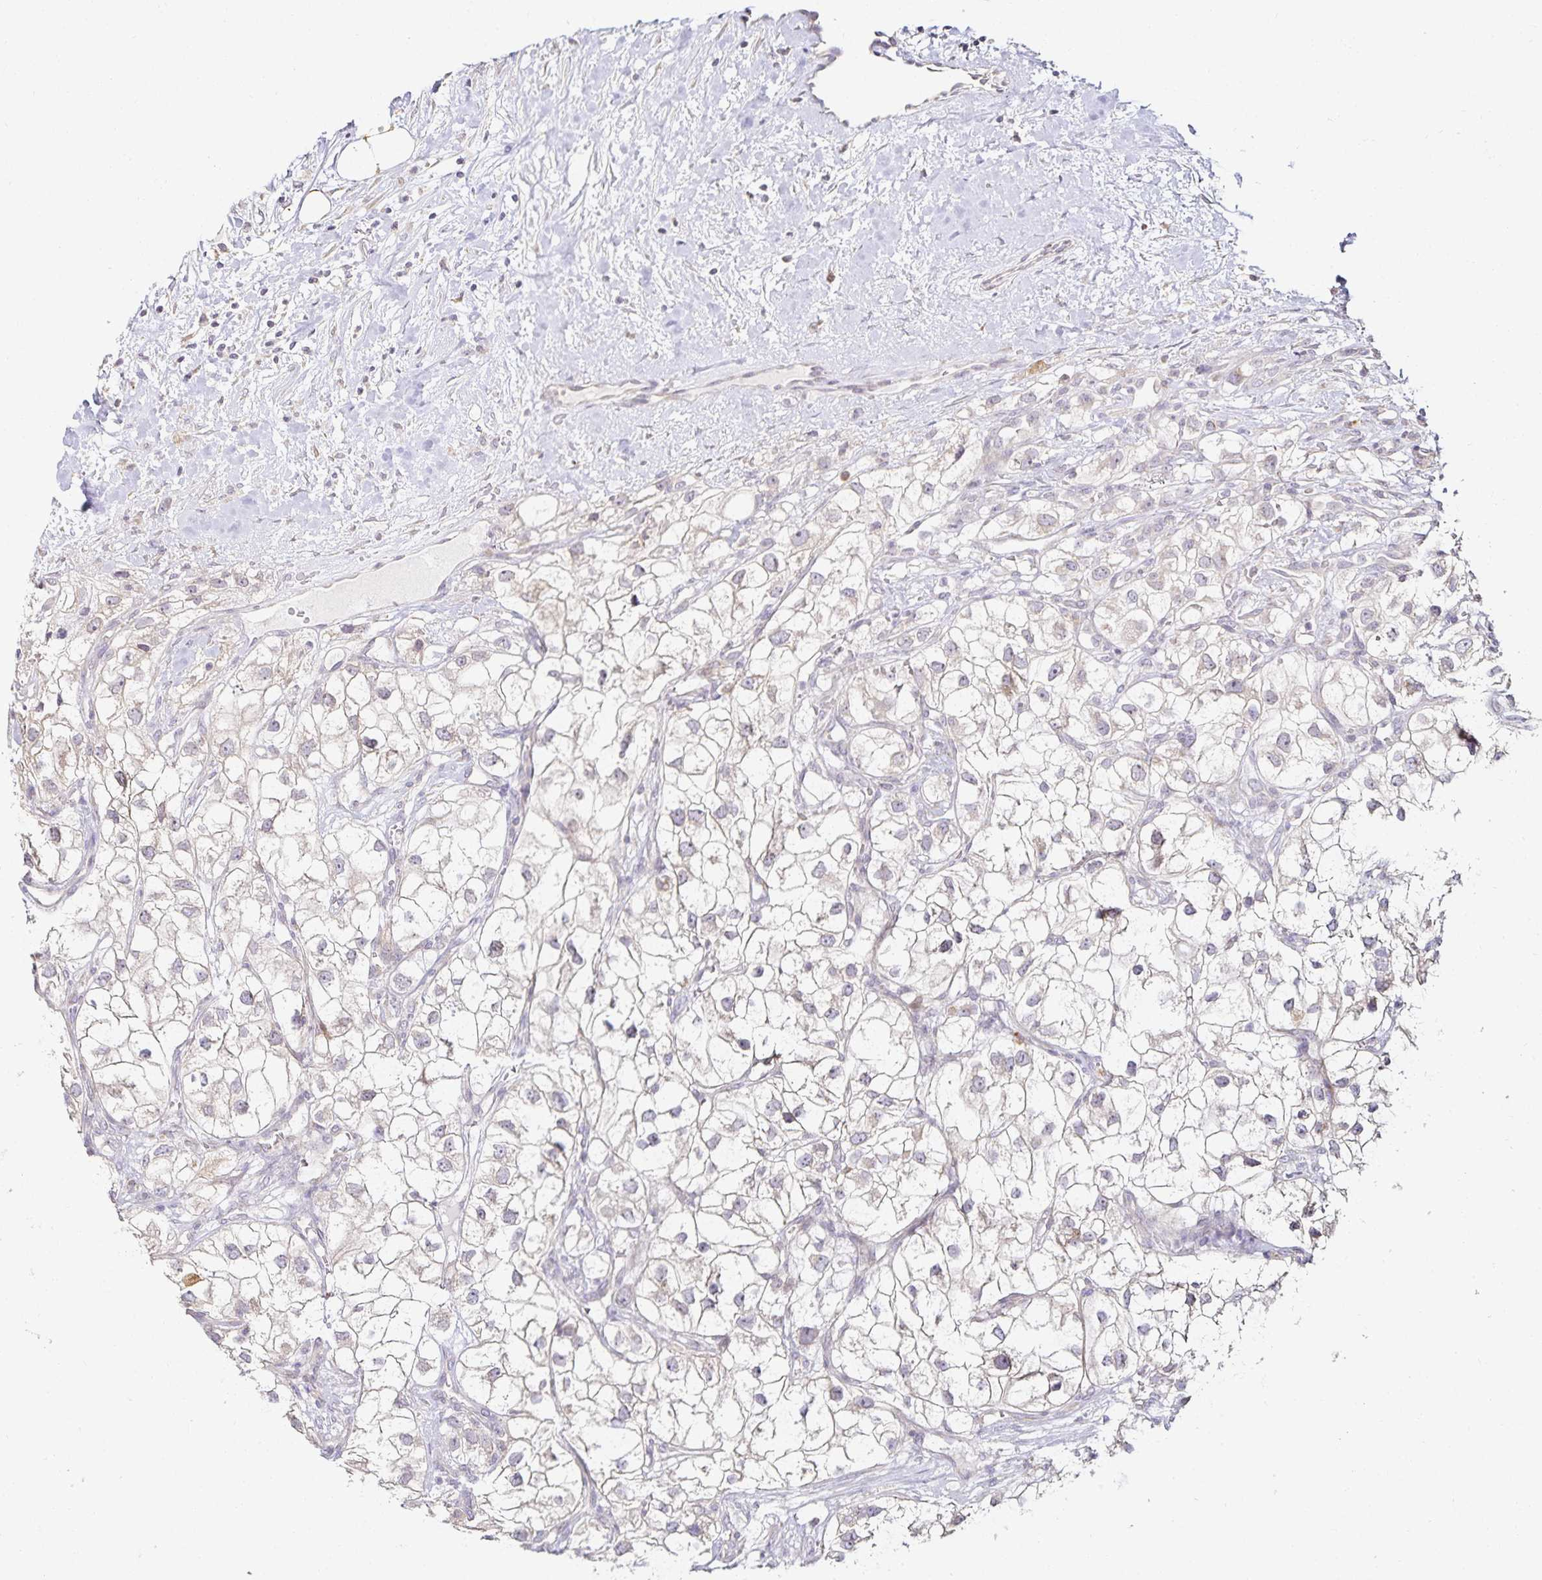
{"staining": {"intensity": "negative", "quantity": "none", "location": "none"}, "tissue": "renal cancer", "cell_type": "Tumor cells", "image_type": "cancer", "snomed": [{"axis": "morphology", "description": "Adenocarcinoma, NOS"}, {"axis": "topography", "description": "Kidney"}], "caption": "A photomicrograph of human renal adenocarcinoma is negative for staining in tumor cells.", "gene": "GP2", "patient": {"sex": "male", "age": 59}}